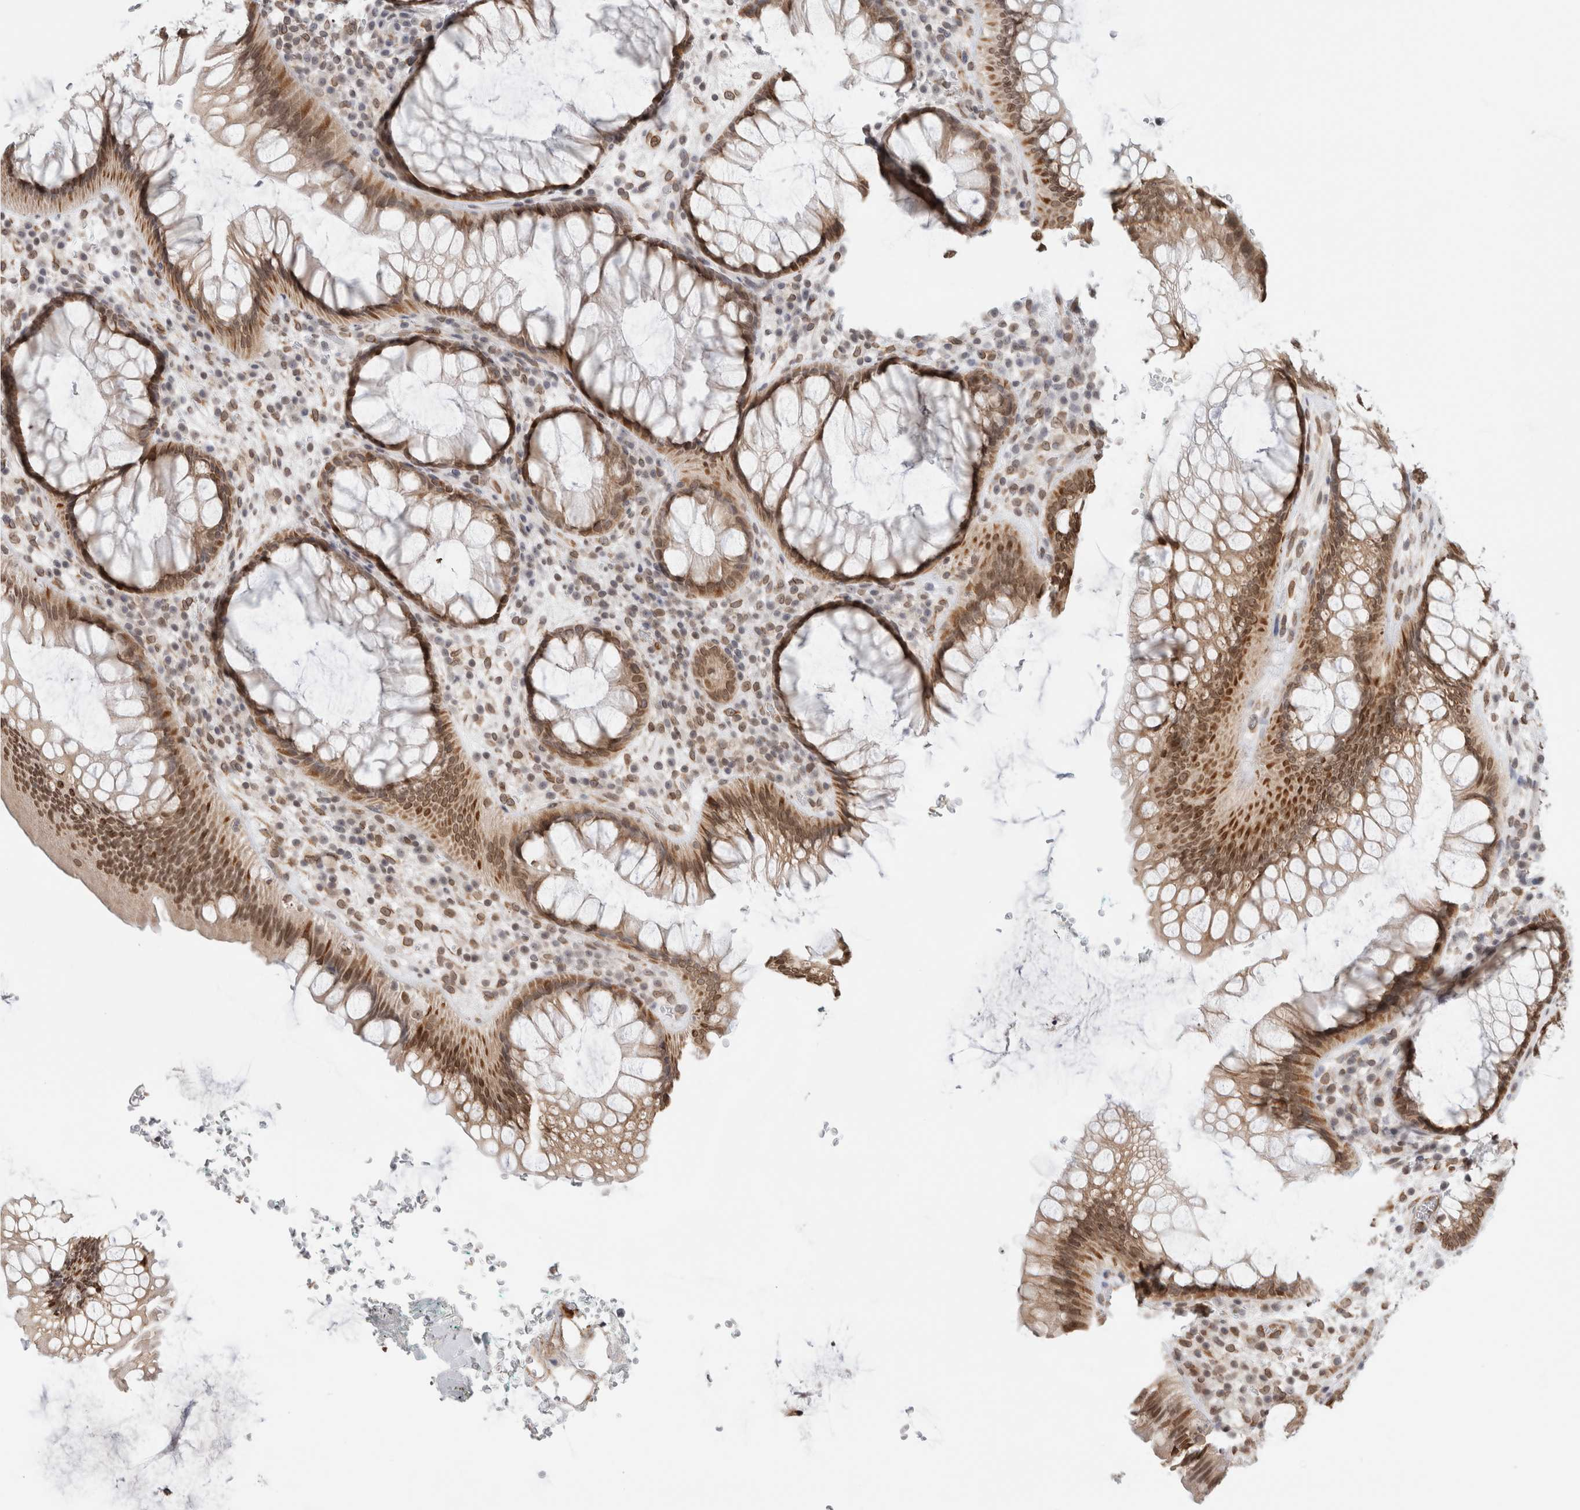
{"staining": {"intensity": "moderate", "quantity": ">75%", "location": "cytoplasmic/membranous,nuclear"}, "tissue": "rectum", "cell_type": "Glandular cells", "image_type": "normal", "snomed": [{"axis": "morphology", "description": "Normal tissue, NOS"}, {"axis": "topography", "description": "Rectum"}], "caption": "Immunohistochemical staining of normal human rectum reveals >75% levels of moderate cytoplasmic/membranous,nuclear protein staining in approximately >75% of glandular cells. The staining was performed using DAB, with brown indicating positive protein expression. Nuclei are stained blue with hematoxylin.", "gene": "RBMX2", "patient": {"sex": "male", "age": 51}}